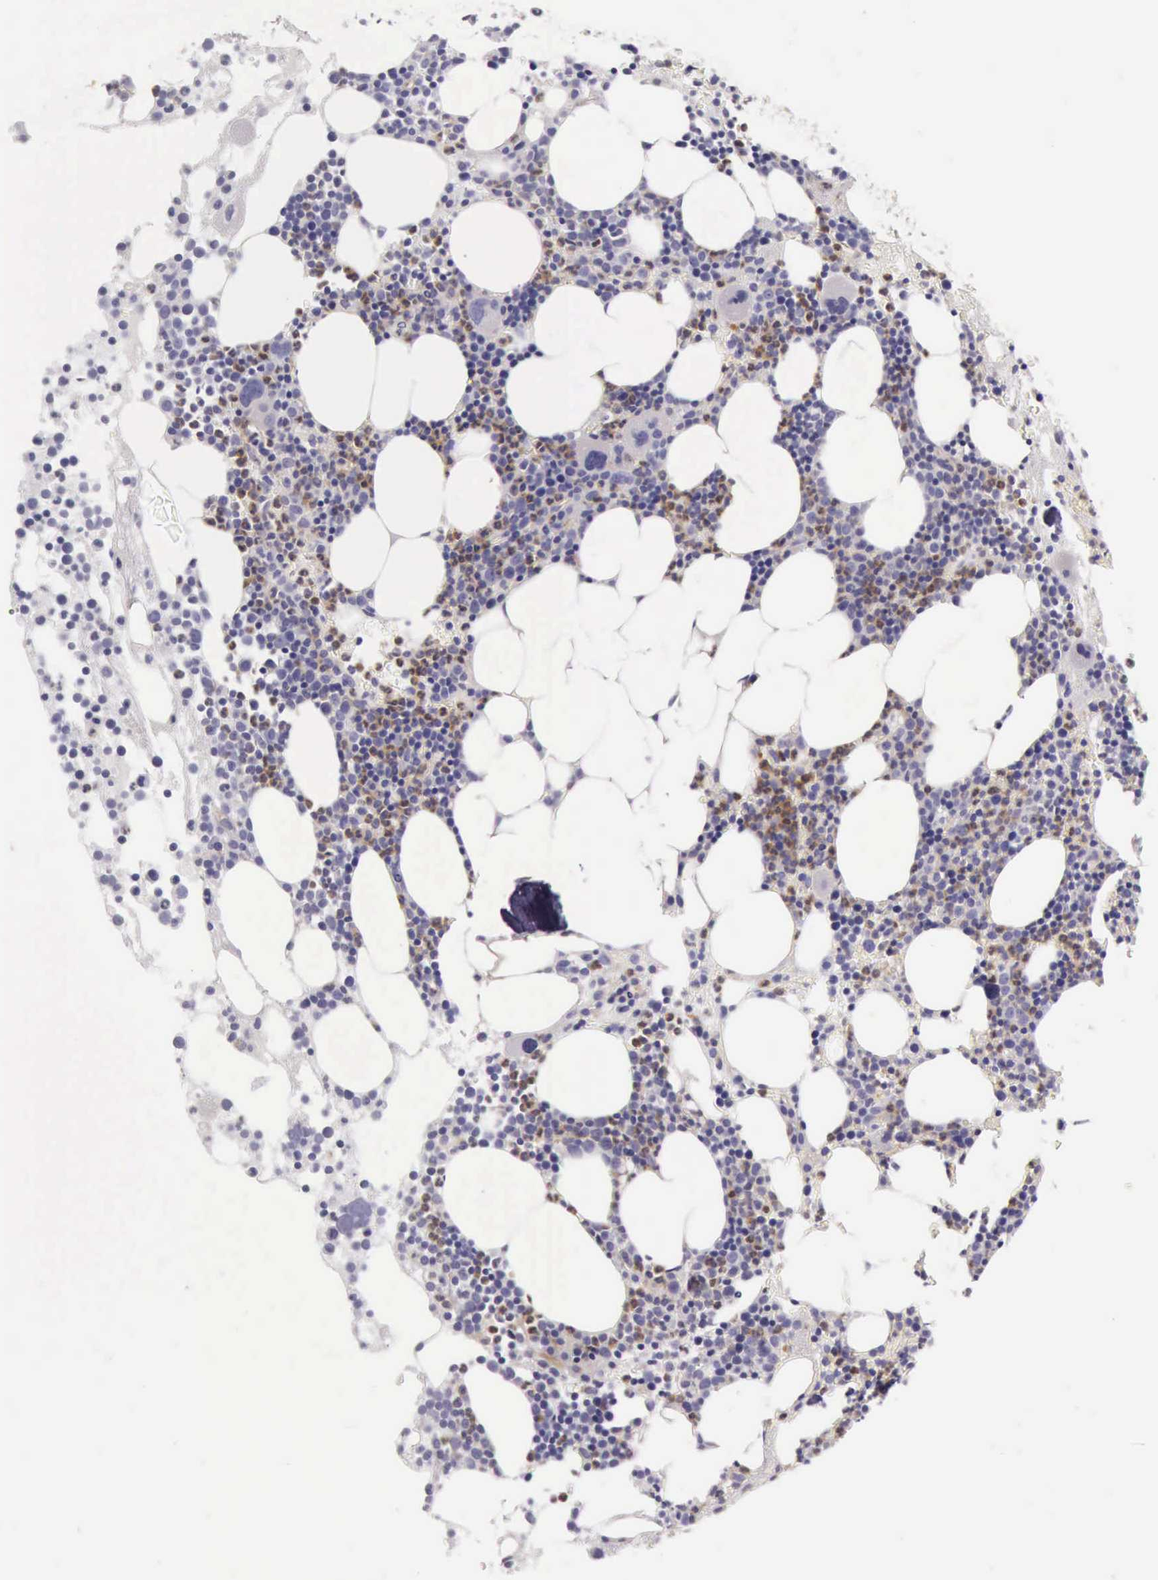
{"staining": {"intensity": "moderate", "quantity": "<25%", "location": "cytoplasmic/membranous,nuclear"}, "tissue": "bone marrow", "cell_type": "Hematopoietic cells", "image_type": "normal", "snomed": [{"axis": "morphology", "description": "Normal tissue, NOS"}, {"axis": "topography", "description": "Bone marrow"}], "caption": "Immunohistochemistry (IHC) (DAB (3,3'-diaminobenzidine)) staining of benign bone marrow exhibits moderate cytoplasmic/membranous,nuclear protein expression in about <25% of hematopoietic cells.", "gene": "TCEANC", "patient": {"sex": "male", "age": 75}}